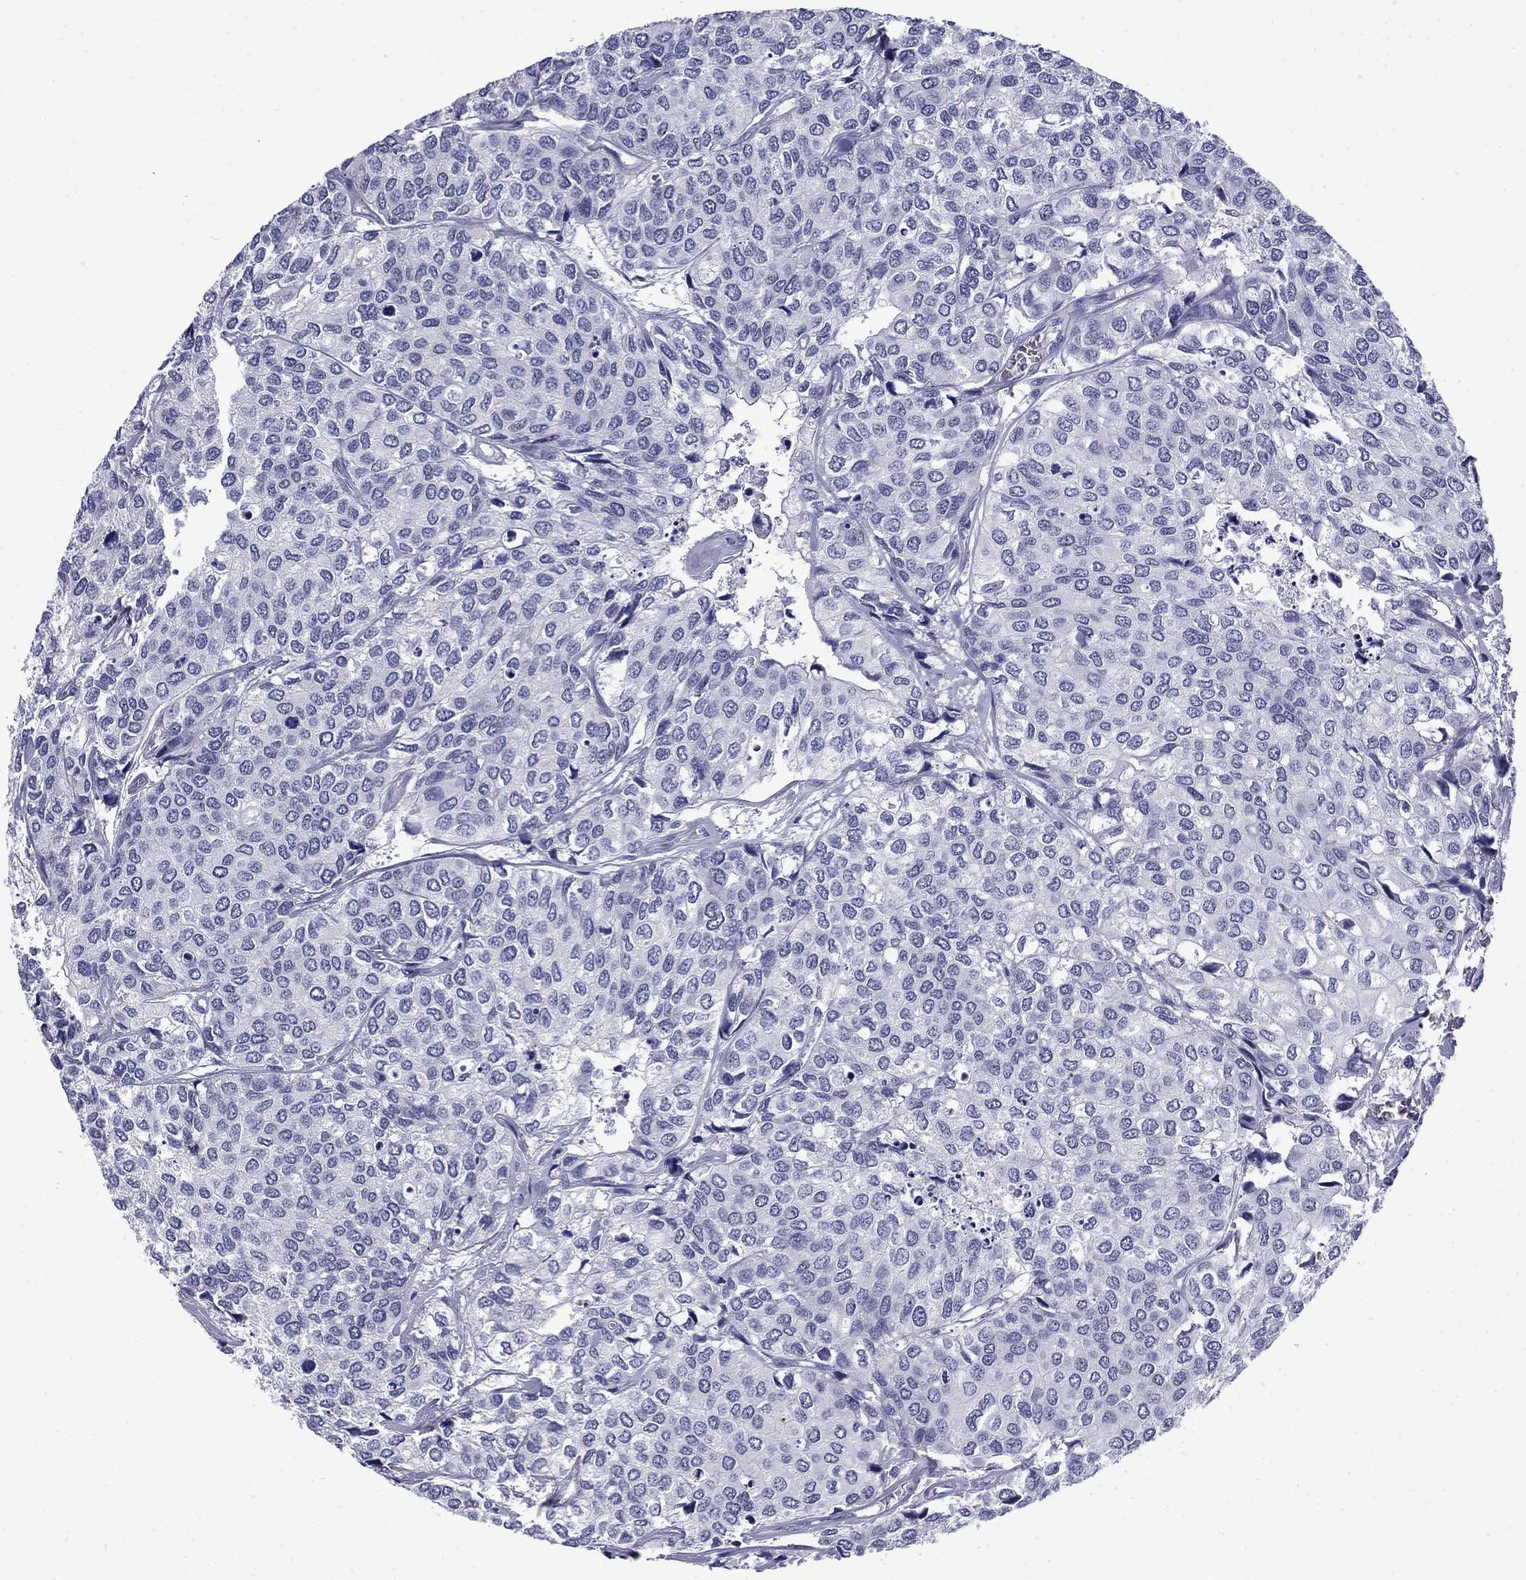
{"staining": {"intensity": "negative", "quantity": "none", "location": "none"}, "tissue": "urothelial cancer", "cell_type": "Tumor cells", "image_type": "cancer", "snomed": [{"axis": "morphology", "description": "Urothelial carcinoma, High grade"}, {"axis": "topography", "description": "Urinary bladder"}], "caption": "Immunohistochemical staining of urothelial cancer demonstrates no significant staining in tumor cells. The staining was performed using DAB (3,3'-diaminobenzidine) to visualize the protein expression in brown, while the nuclei were stained in blue with hematoxylin (Magnification: 20x).", "gene": "MGARP", "patient": {"sex": "male", "age": 73}}